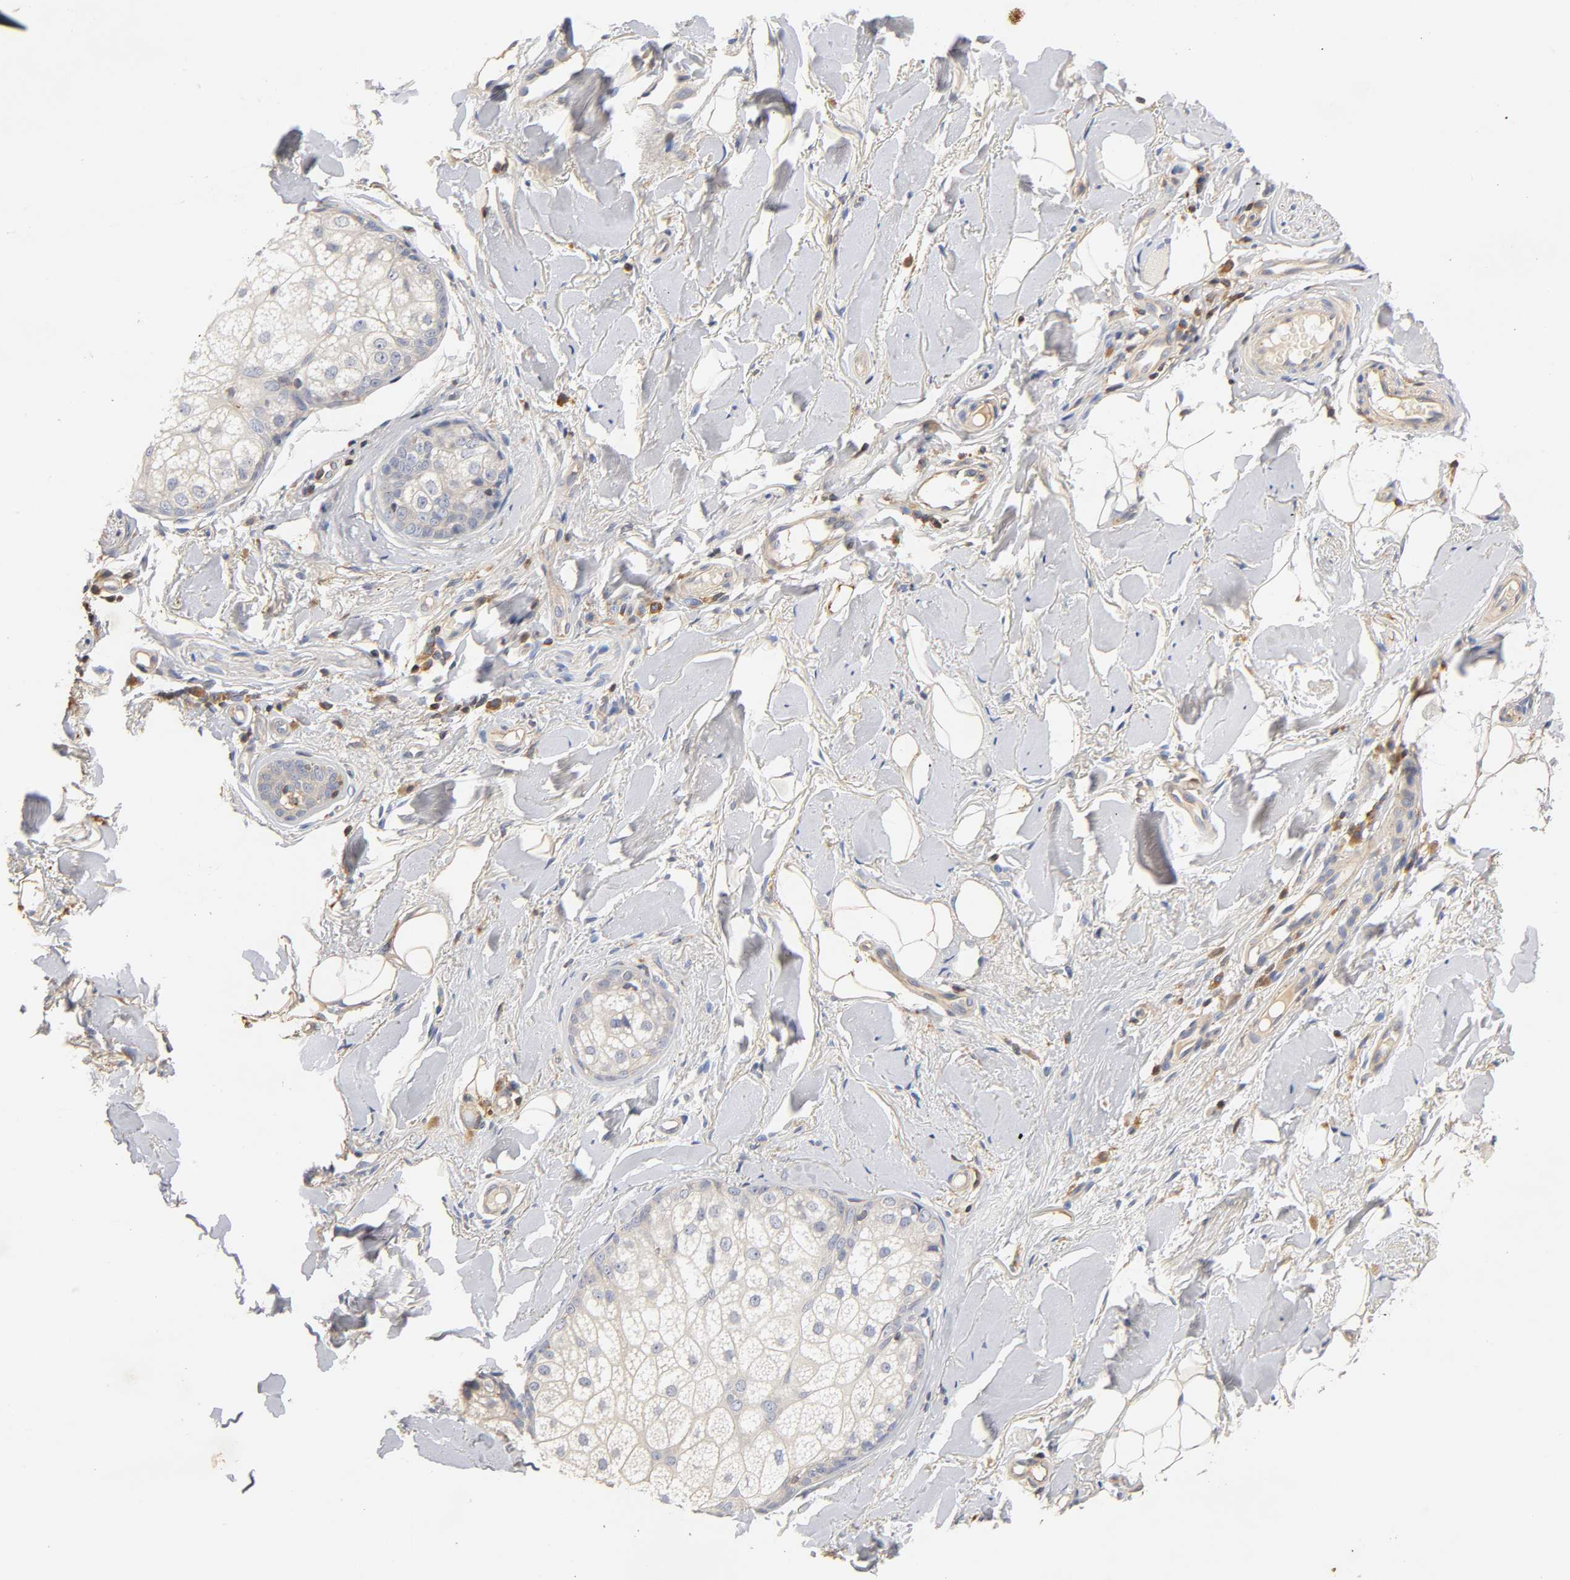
{"staining": {"intensity": "weak", "quantity": "<25%", "location": "cytoplasmic/membranous"}, "tissue": "skin cancer", "cell_type": "Tumor cells", "image_type": "cancer", "snomed": [{"axis": "morphology", "description": "Normal tissue, NOS"}, {"axis": "morphology", "description": "Basal cell carcinoma"}, {"axis": "topography", "description": "Skin"}], "caption": "Histopathology image shows no protein expression in tumor cells of skin basal cell carcinoma tissue.", "gene": "RHOA", "patient": {"sex": "female", "age": 69}}